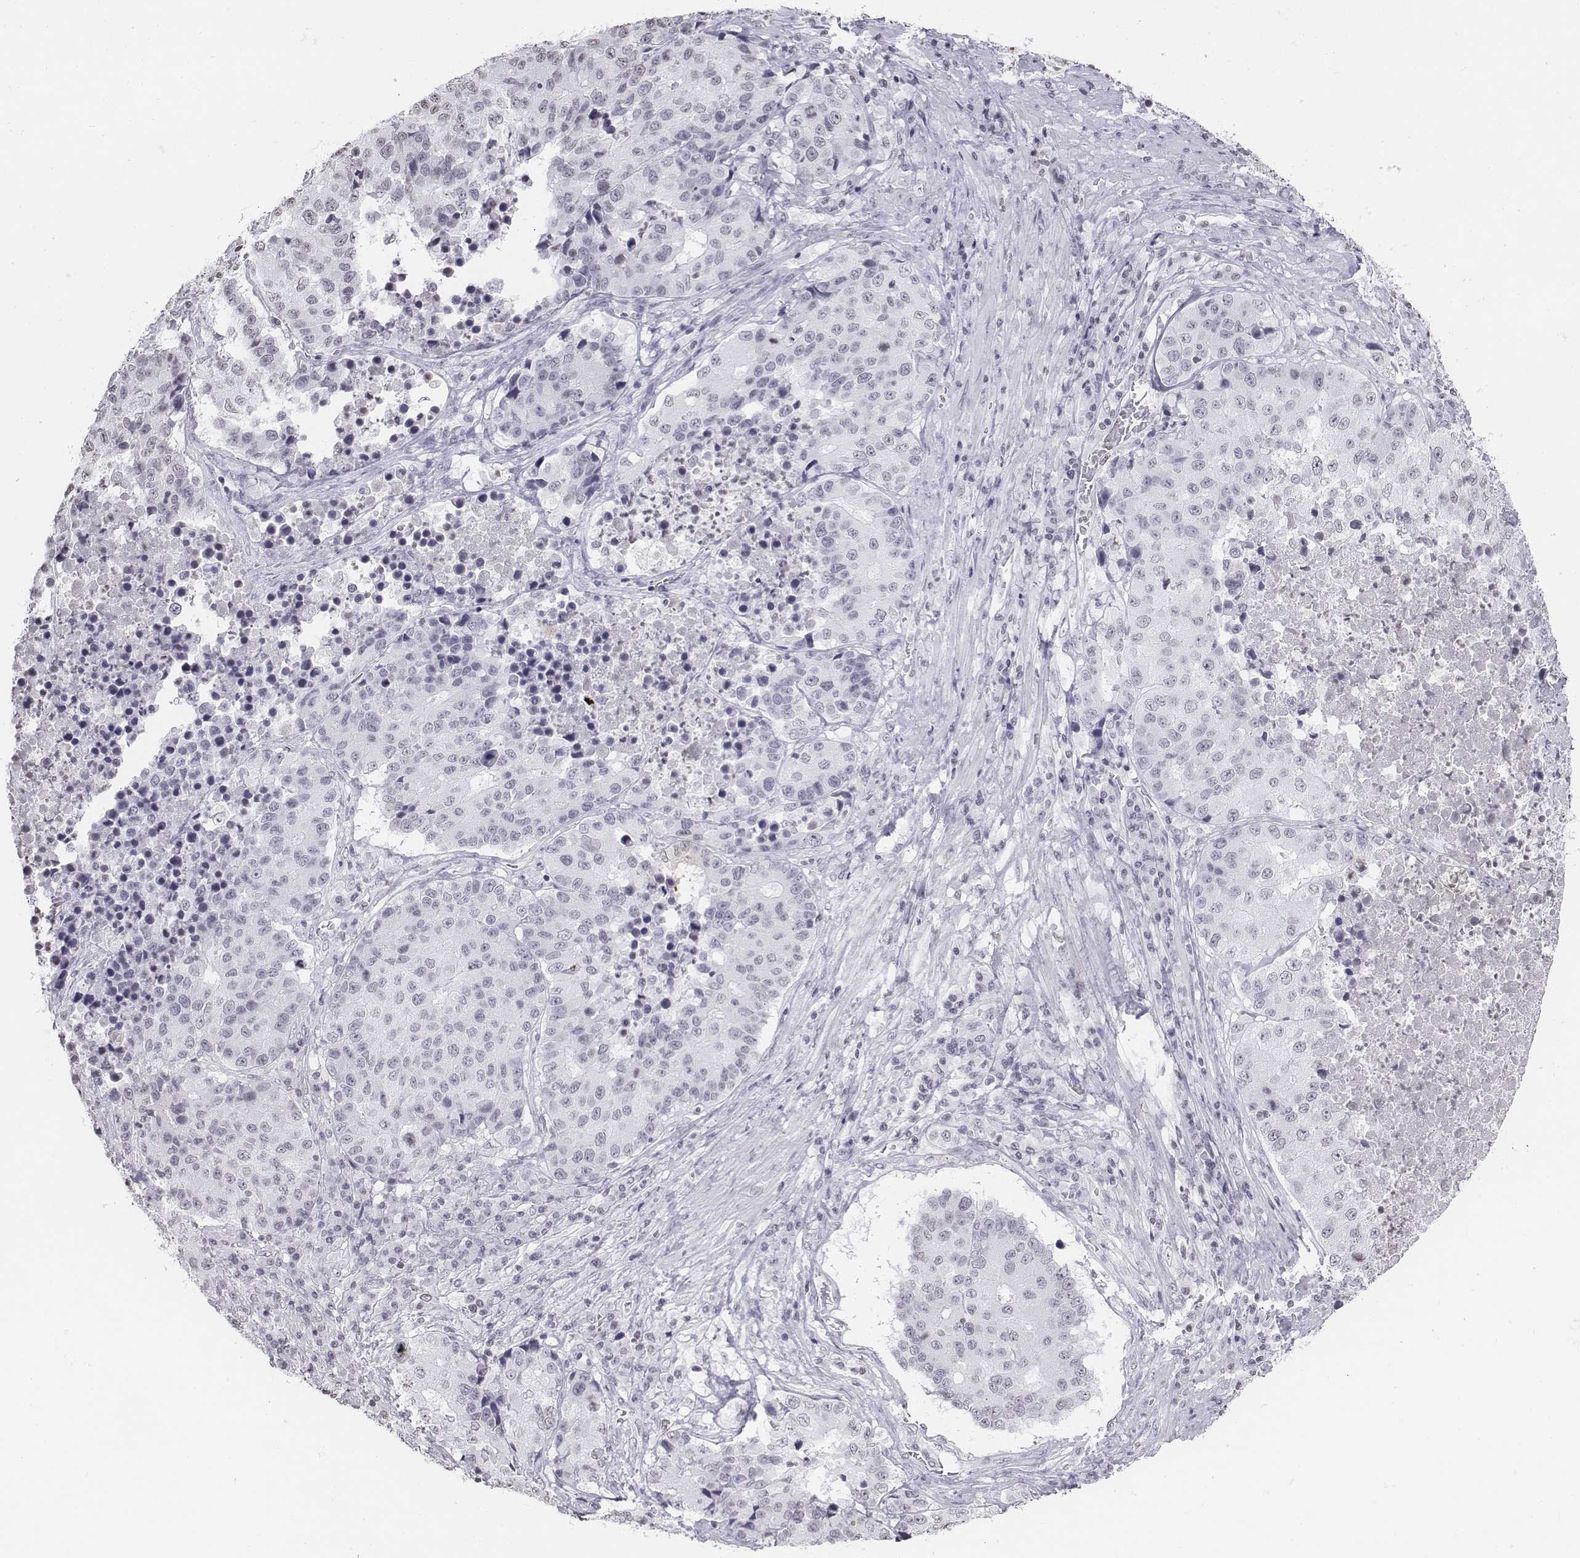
{"staining": {"intensity": "negative", "quantity": "none", "location": "none"}, "tissue": "stomach cancer", "cell_type": "Tumor cells", "image_type": "cancer", "snomed": [{"axis": "morphology", "description": "Adenocarcinoma, NOS"}, {"axis": "topography", "description": "Stomach"}], "caption": "Tumor cells show no significant protein expression in stomach adenocarcinoma.", "gene": "BARHL1", "patient": {"sex": "male", "age": 71}}